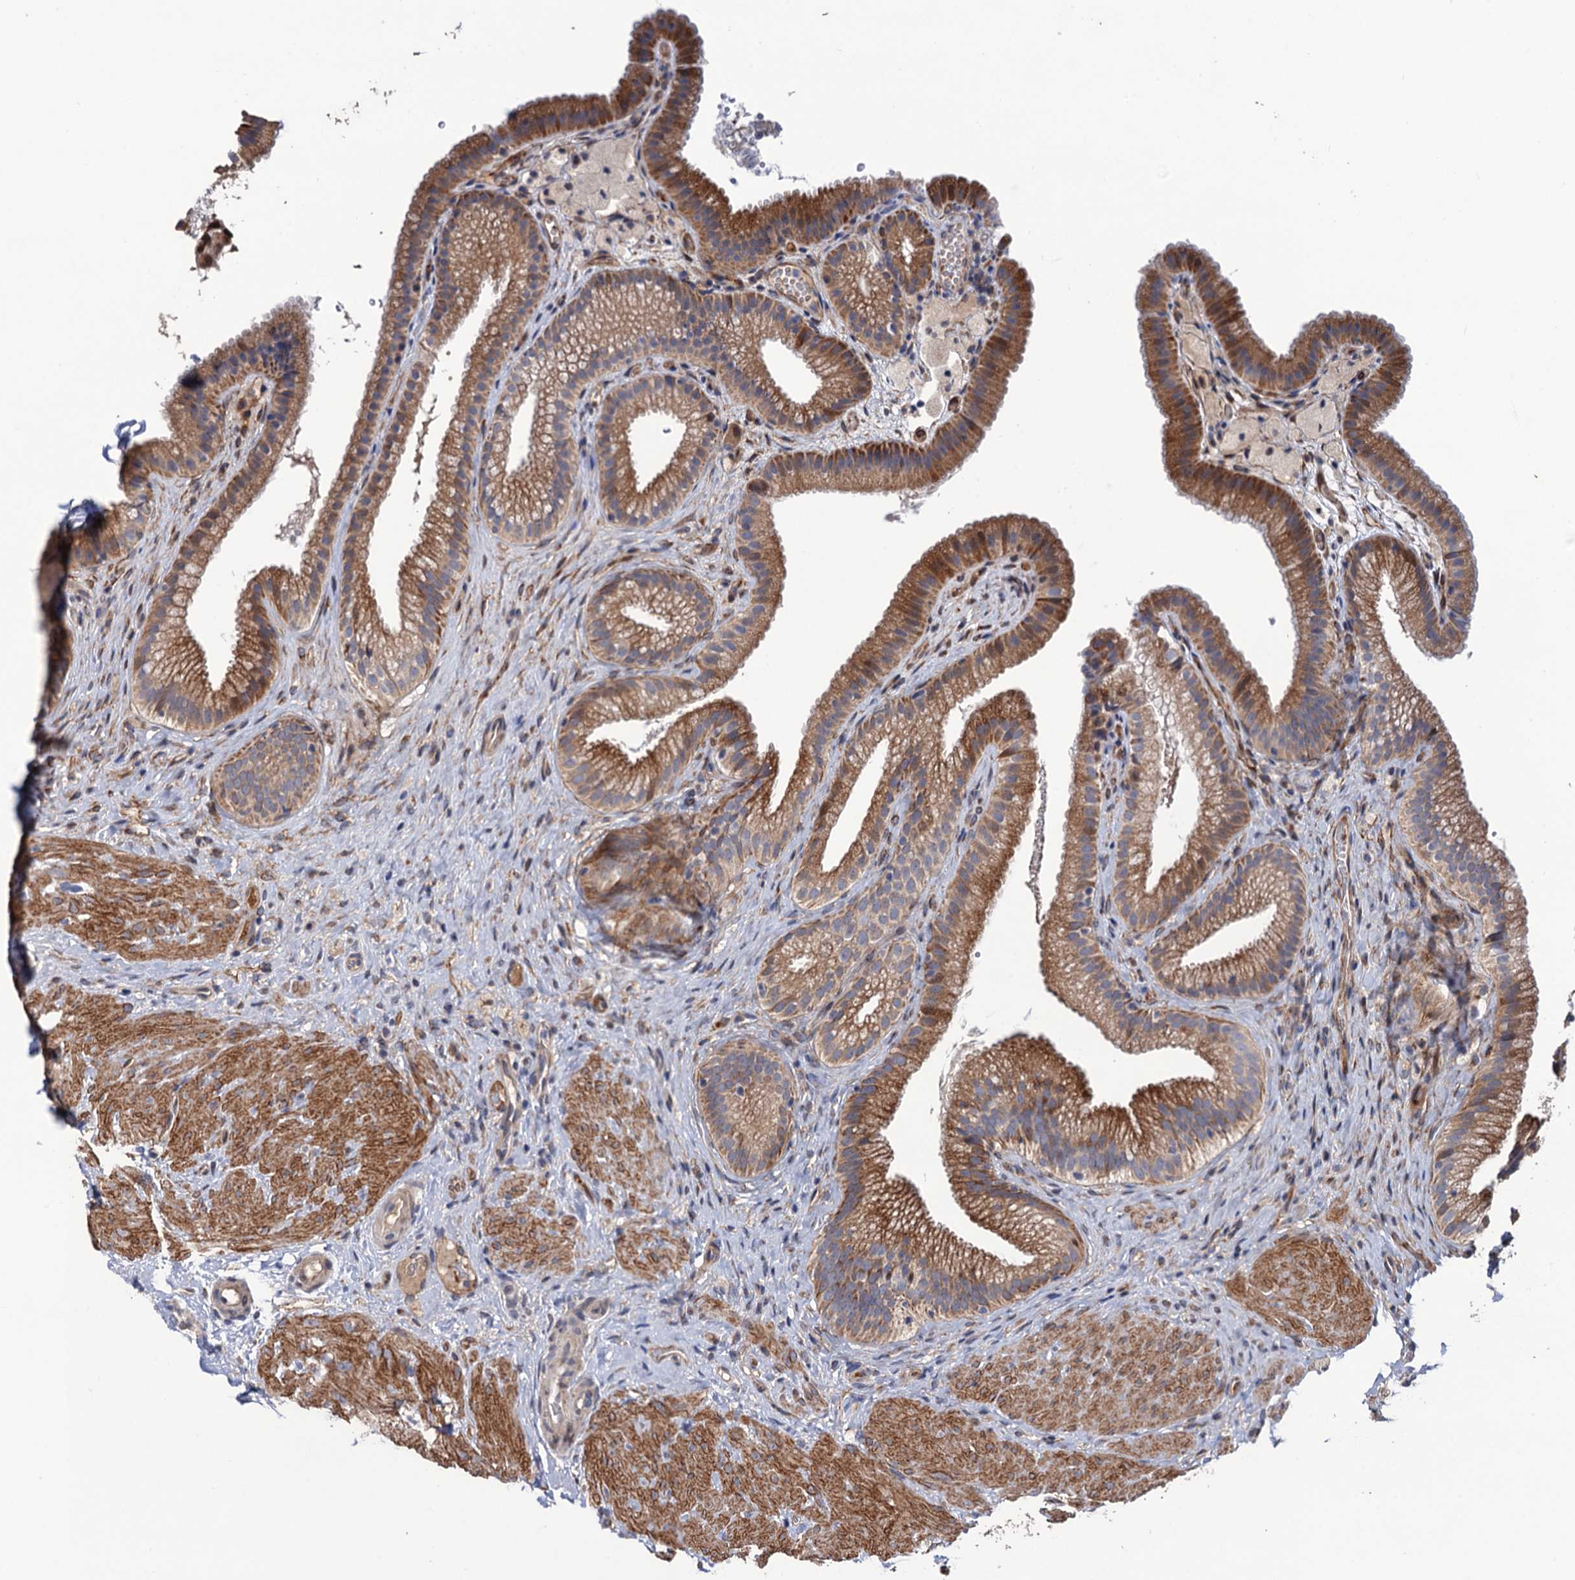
{"staining": {"intensity": "moderate", "quantity": ">75%", "location": "cytoplasmic/membranous"}, "tissue": "gallbladder", "cell_type": "Glandular cells", "image_type": "normal", "snomed": [{"axis": "morphology", "description": "Normal tissue, NOS"}, {"axis": "morphology", "description": "Inflammation, NOS"}, {"axis": "topography", "description": "Gallbladder"}], "caption": "This micrograph displays immunohistochemistry staining of benign human gallbladder, with medium moderate cytoplasmic/membranous positivity in approximately >75% of glandular cells.", "gene": "LRRC63", "patient": {"sex": "male", "age": 51}}